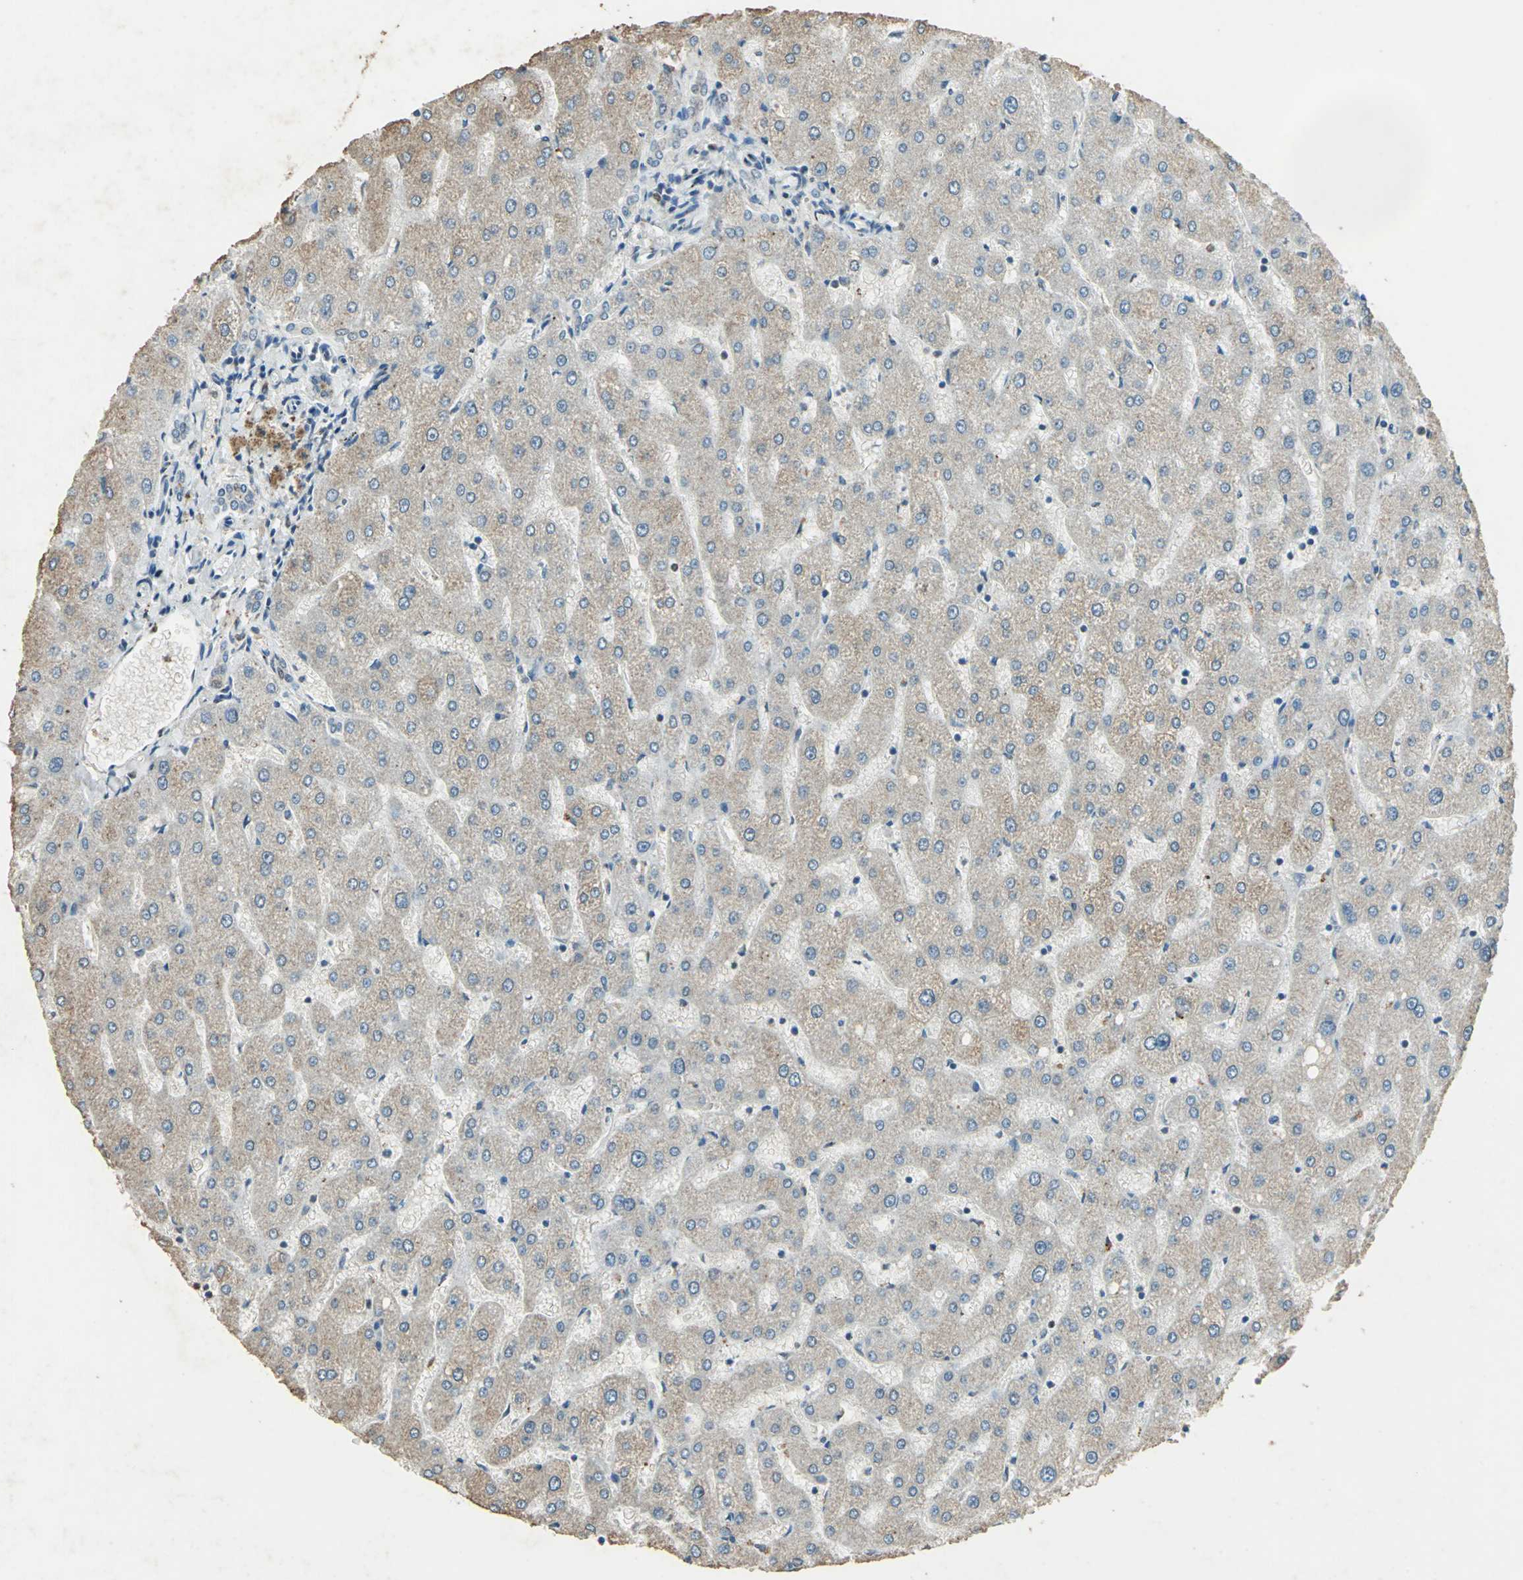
{"staining": {"intensity": "weak", "quantity": "<25%", "location": "cytoplasmic/membranous"}, "tissue": "liver", "cell_type": "Cholangiocytes", "image_type": "normal", "snomed": [{"axis": "morphology", "description": "Normal tissue, NOS"}, {"axis": "topography", "description": "Liver"}], "caption": "This is an immunohistochemistry (IHC) image of normal liver. There is no expression in cholangiocytes.", "gene": "CAMK2B", "patient": {"sex": "male", "age": 67}}